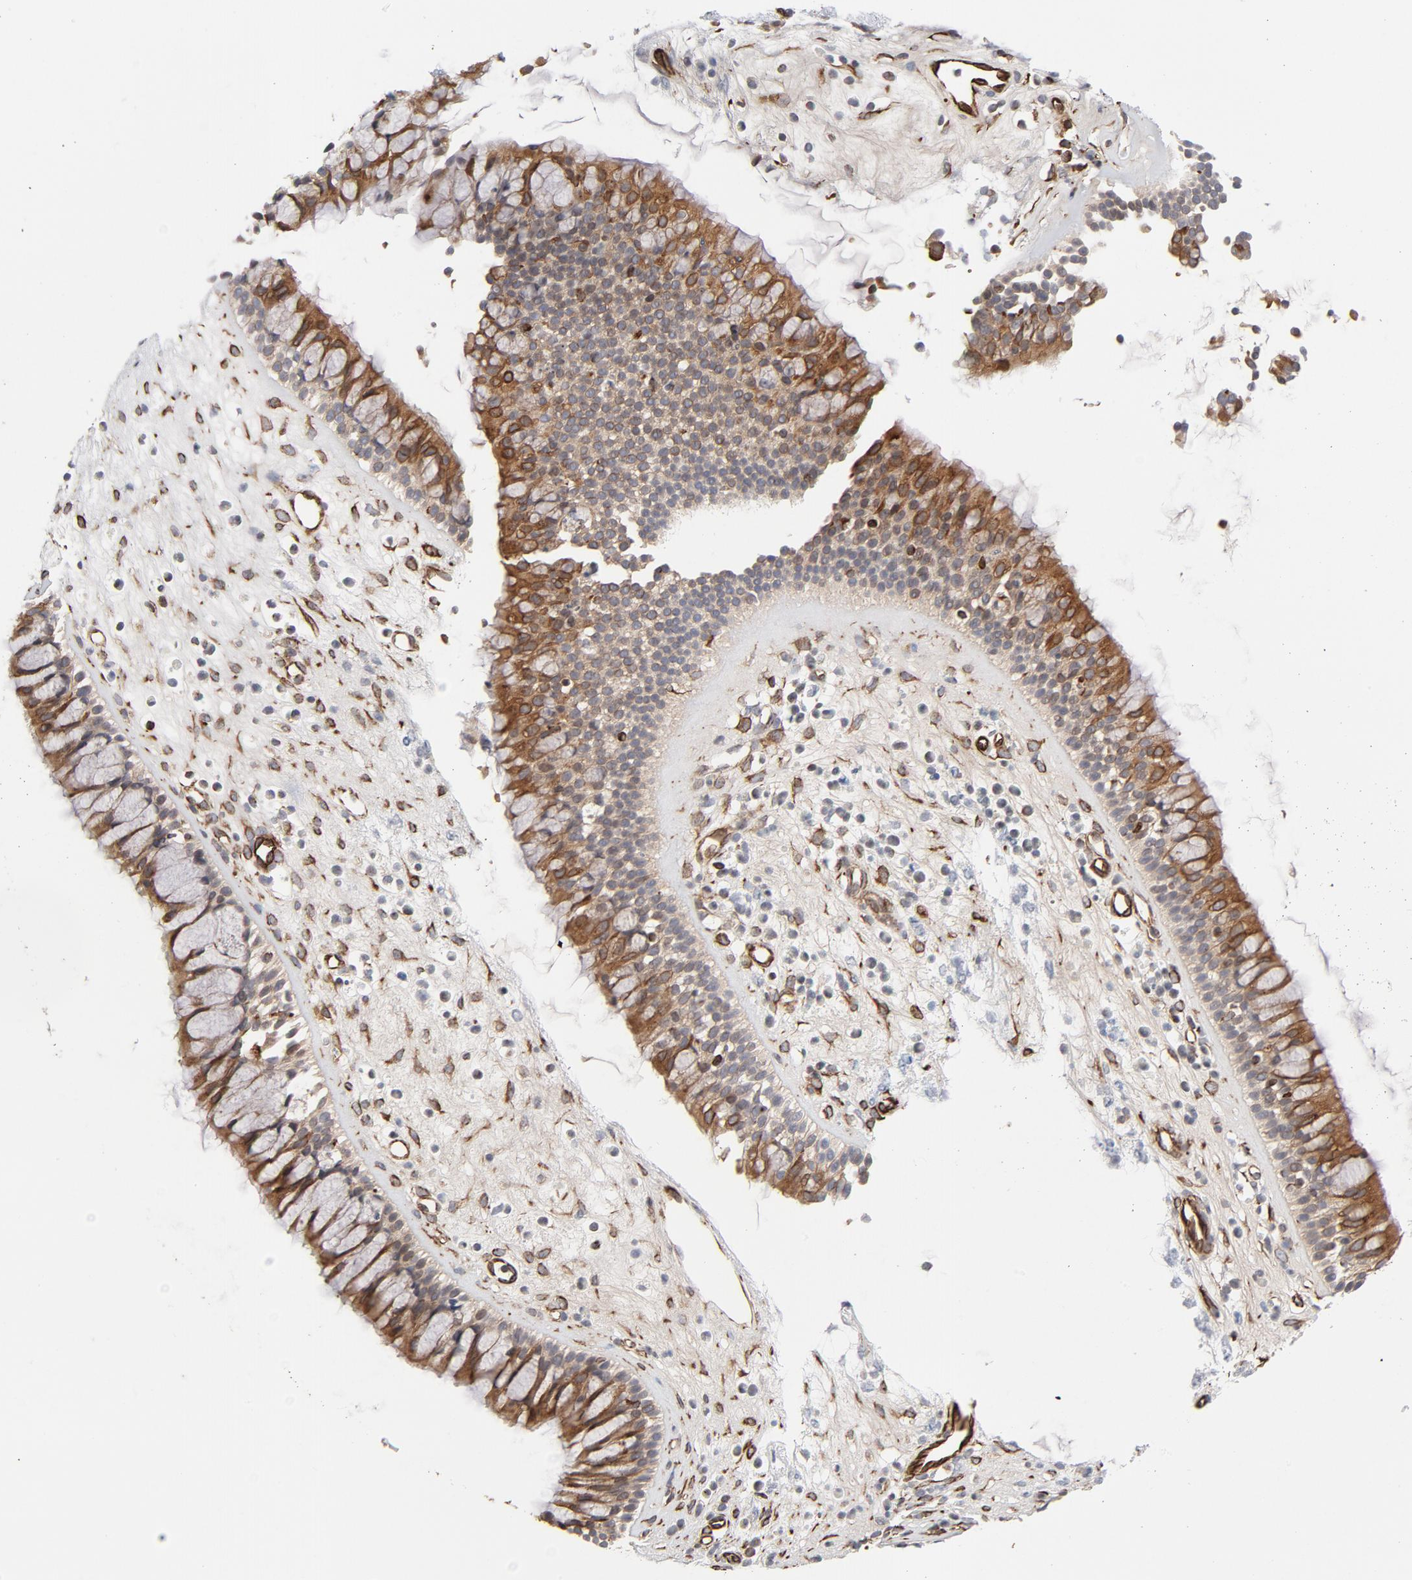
{"staining": {"intensity": "moderate", "quantity": ">75%", "location": "cytoplasmic/membranous"}, "tissue": "nasopharynx", "cell_type": "Respiratory epithelial cells", "image_type": "normal", "snomed": [{"axis": "morphology", "description": "Normal tissue, NOS"}, {"axis": "topography", "description": "Nasopharynx"}], "caption": "Protein analysis of normal nasopharynx exhibits moderate cytoplasmic/membranous positivity in about >75% of respiratory epithelial cells. (IHC, brightfield microscopy, high magnification).", "gene": "DNAAF2", "patient": {"sex": "female", "age": 63}}